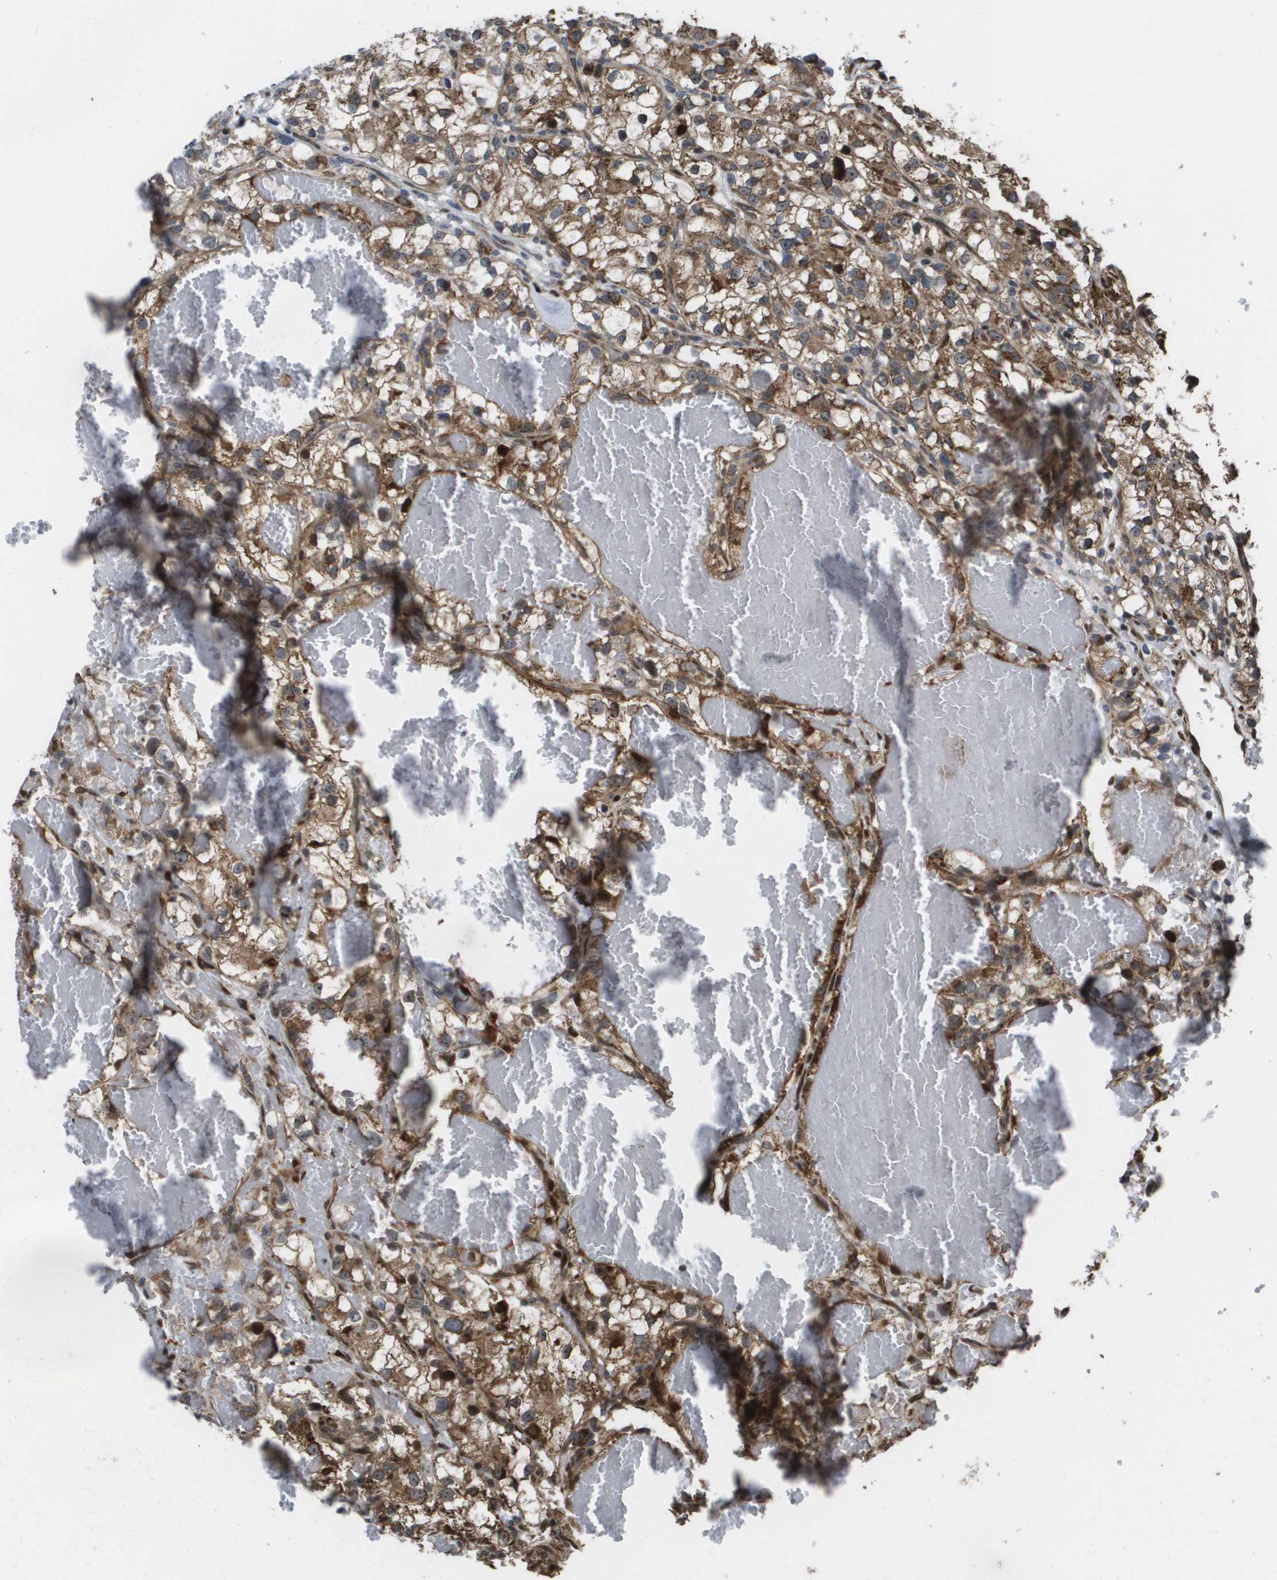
{"staining": {"intensity": "moderate", "quantity": ">75%", "location": "cytoplasmic/membranous"}, "tissue": "renal cancer", "cell_type": "Tumor cells", "image_type": "cancer", "snomed": [{"axis": "morphology", "description": "Adenocarcinoma, NOS"}, {"axis": "topography", "description": "Kidney"}], "caption": "This is a photomicrograph of immunohistochemistry staining of renal cancer, which shows moderate expression in the cytoplasmic/membranous of tumor cells.", "gene": "AXIN2", "patient": {"sex": "female", "age": 57}}